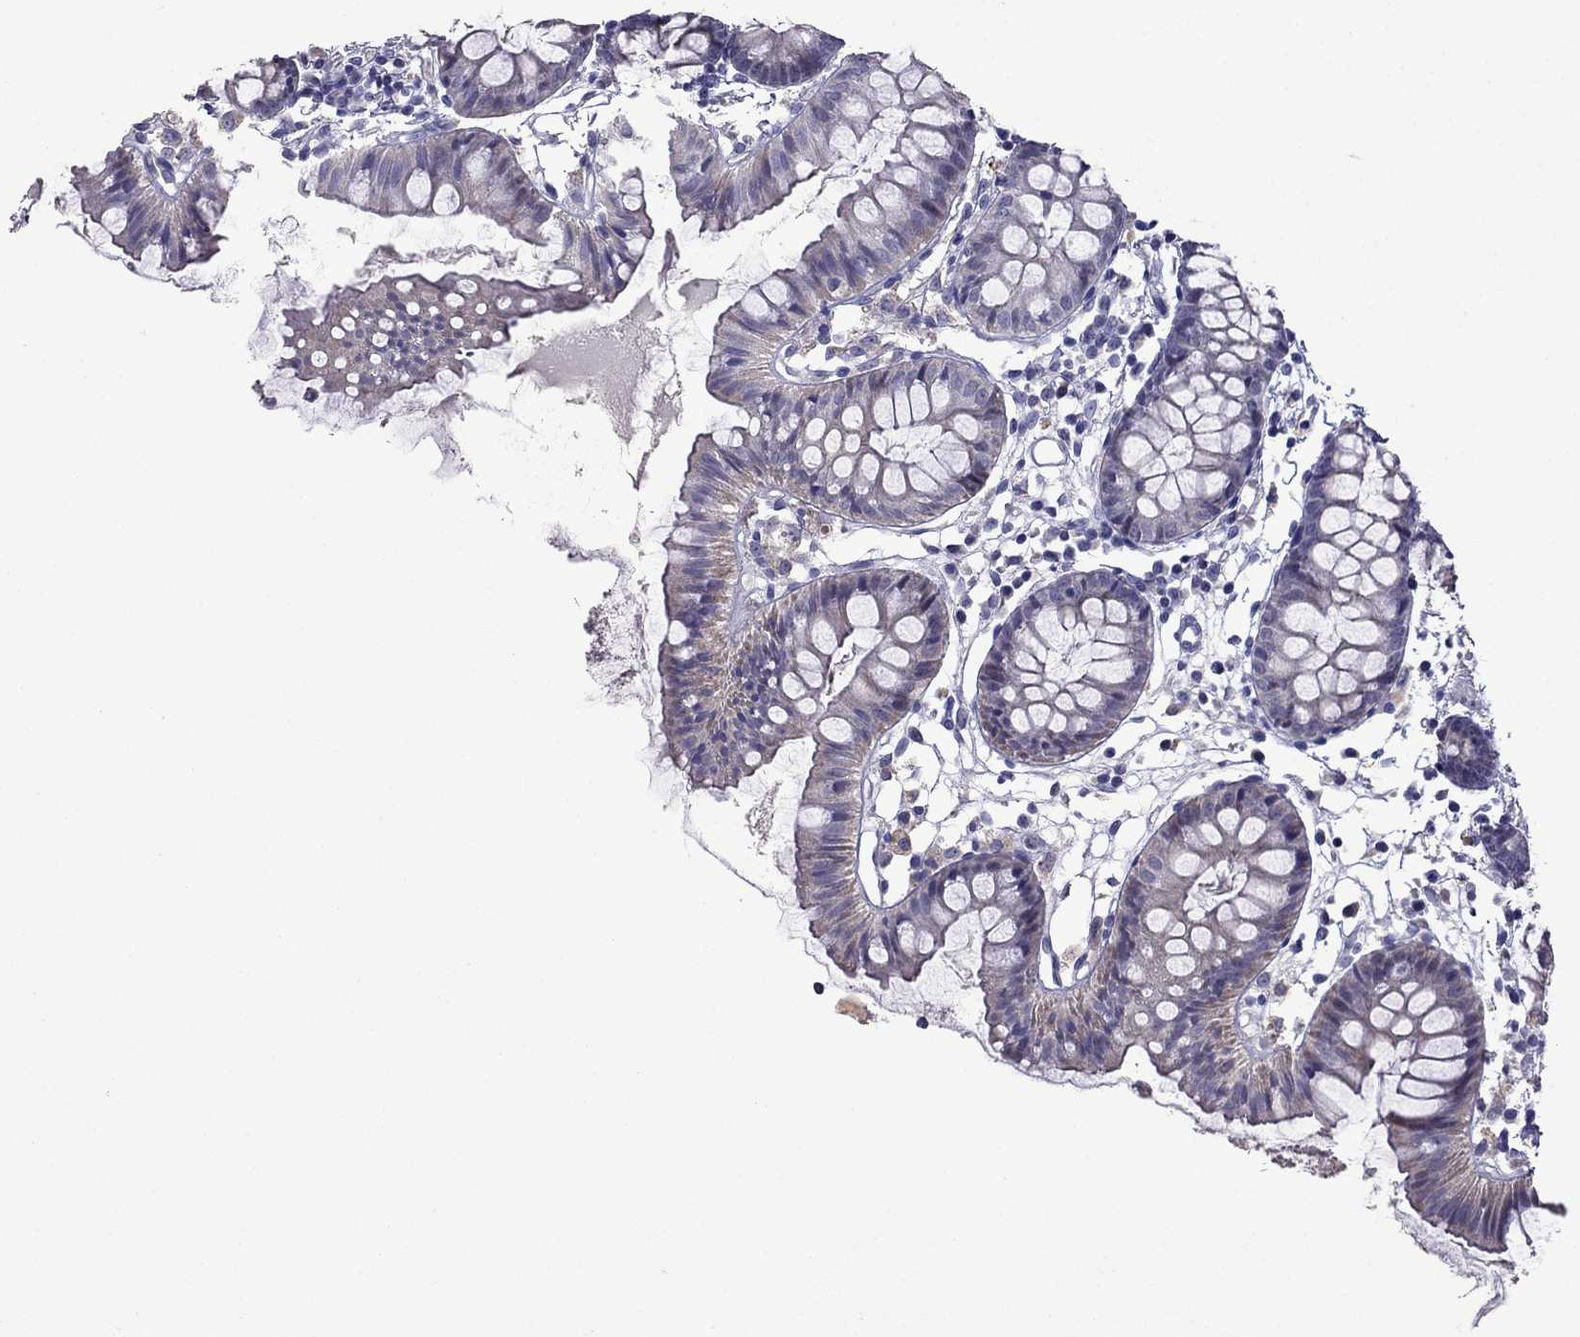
{"staining": {"intensity": "negative", "quantity": "none", "location": "none"}, "tissue": "colon", "cell_type": "Endothelial cells", "image_type": "normal", "snomed": [{"axis": "morphology", "description": "Normal tissue, NOS"}, {"axis": "topography", "description": "Colon"}], "caption": "Immunohistochemistry (IHC) photomicrograph of benign colon: colon stained with DAB (3,3'-diaminobenzidine) demonstrates no significant protein positivity in endothelial cells.", "gene": "AK5", "patient": {"sex": "female", "age": 84}}